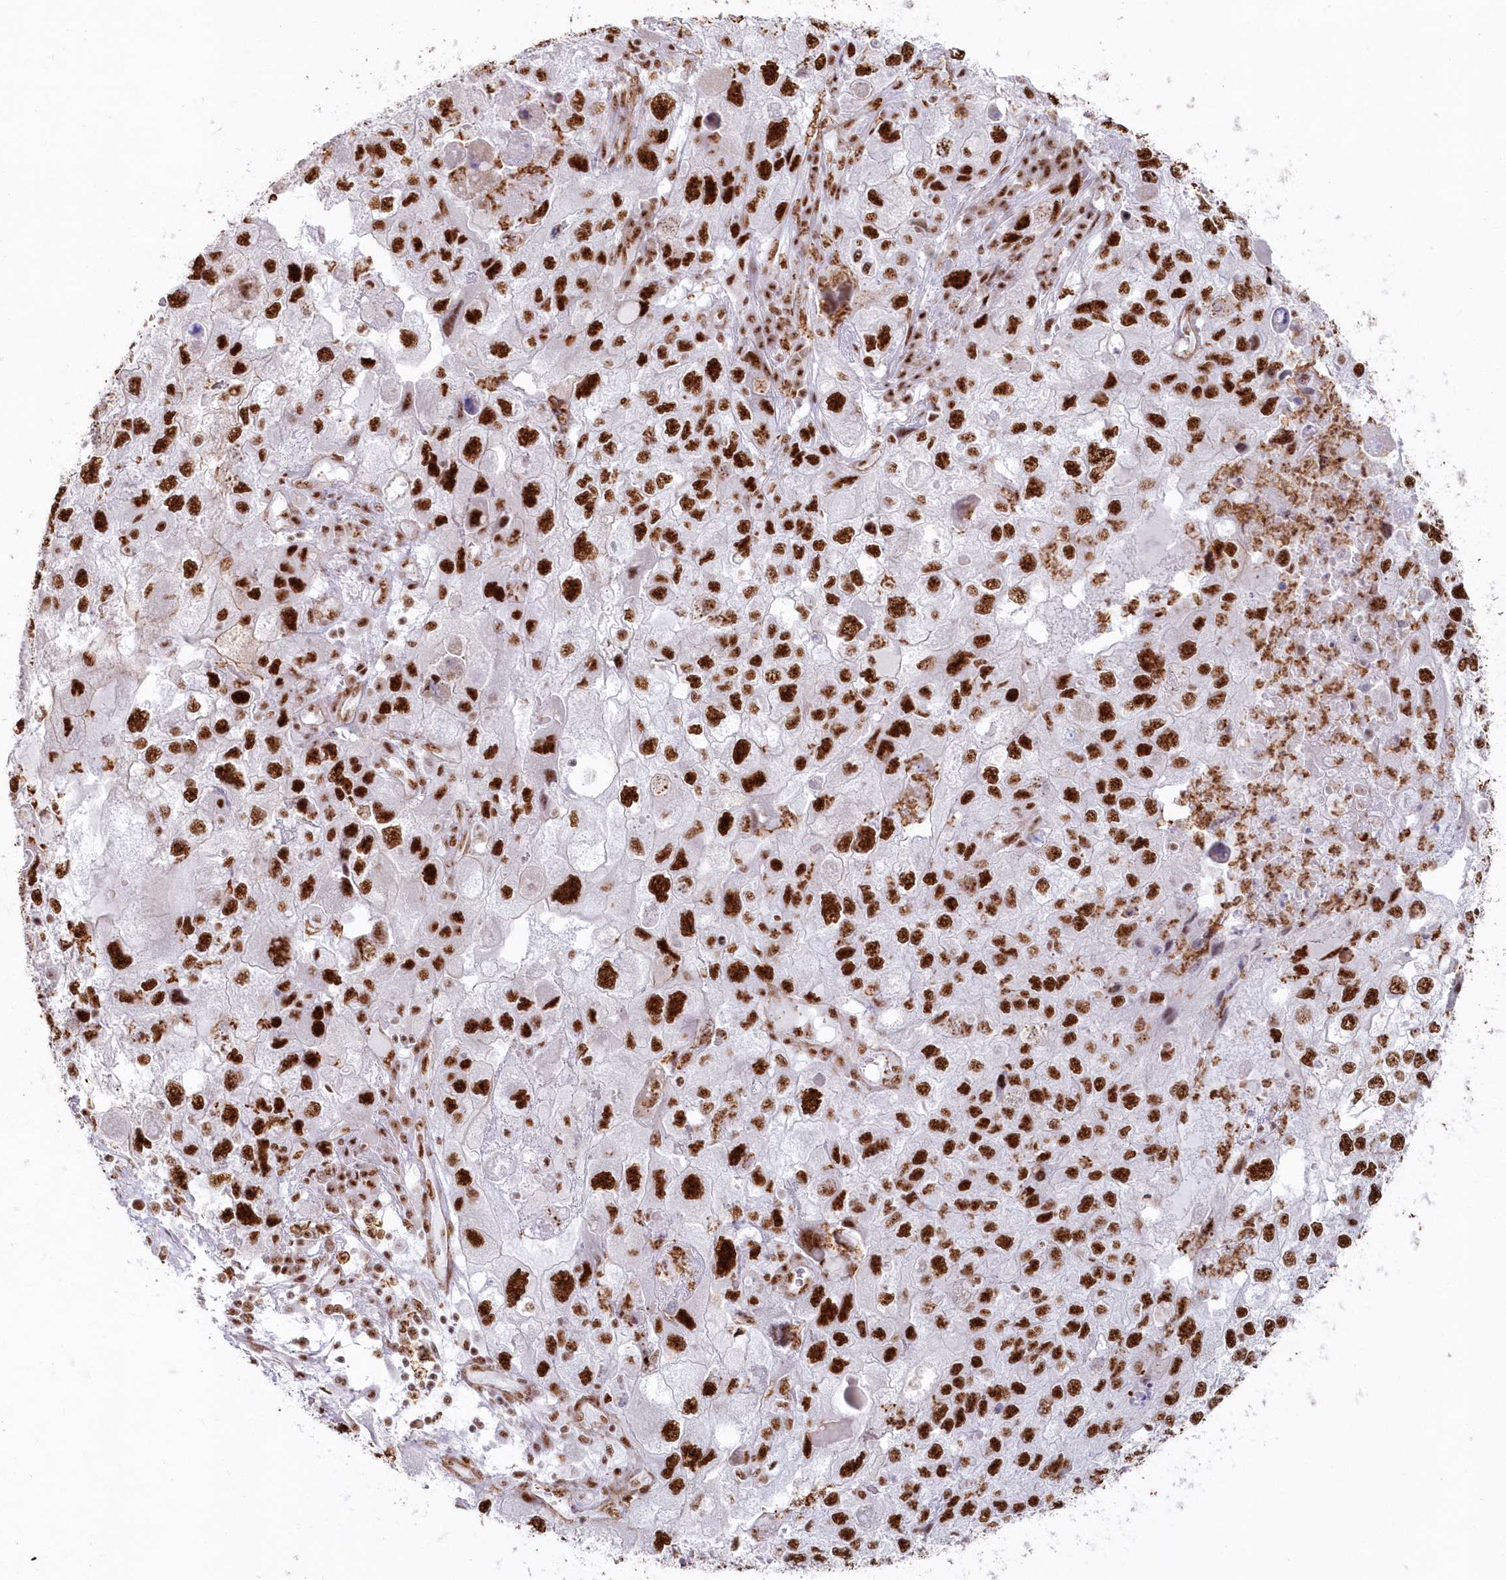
{"staining": {"intensity": "strong", "quantity": ">75%", "location": "nuclear"}, "tissue": "endometrial cancer", "cell_type": "Tumor cells", "image_type": "cancer", "snomed": [{"axis": "morphology", "description": "Adenocarcinoma, NOS"}, {"axis": "topography", "description": "Endometrium"}], "caption": "Immunohistochemistry (IHC) staining of endometrial cancer (adenocarcinoma), which demonstrates high levels of strong nuclear staining in approximately >75% of tumor cells indicating strong nuclear protein positivity. The staining was performed using DAB (brown) for protein detection and nuclei were counterstained in hematoxylin (blue).", "gene": "DDX46", "patient": {"sex": "female", "age": 49}}